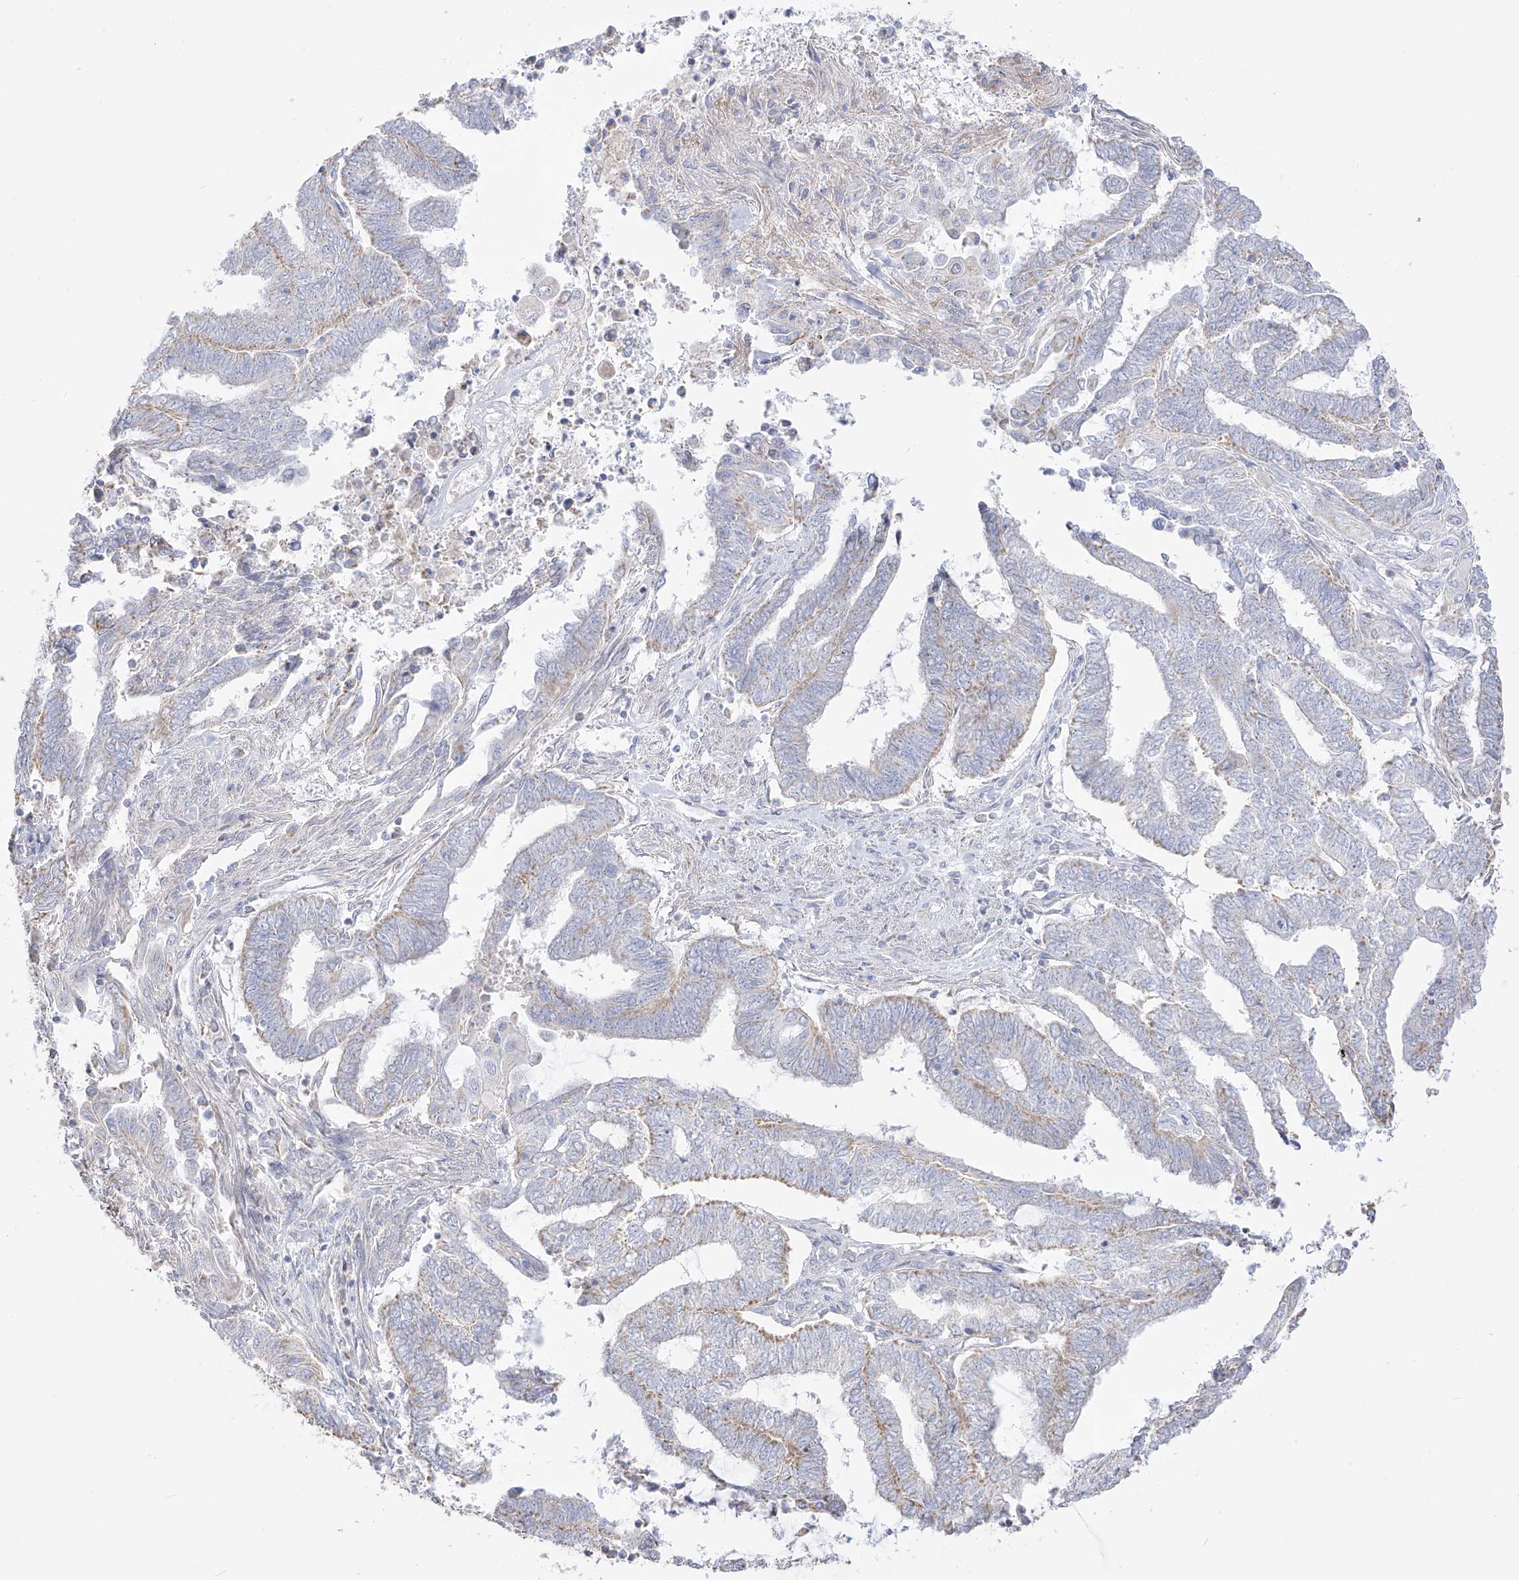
{"staining": {"intensity": "negative", "quantity": "none", "location": "none"}, "tissue": "endometrial cancer", "cell_type": "Tumor cells", "image_type": "cancer", "snomed": [{"axis": "morphology", "description": "Adenocarcinoma, NOS"}, {"axis": "topography", "description": "Uterus"}, {"axis": "topography", "description": "Endometrium"}], "caption": "A photomicrograph of endometrial adenocarcinoma stained for a protein displays no brown staining in tumor cells.", "gene": "RCHY1", "patient": {"sex": "female", "age": 70}}